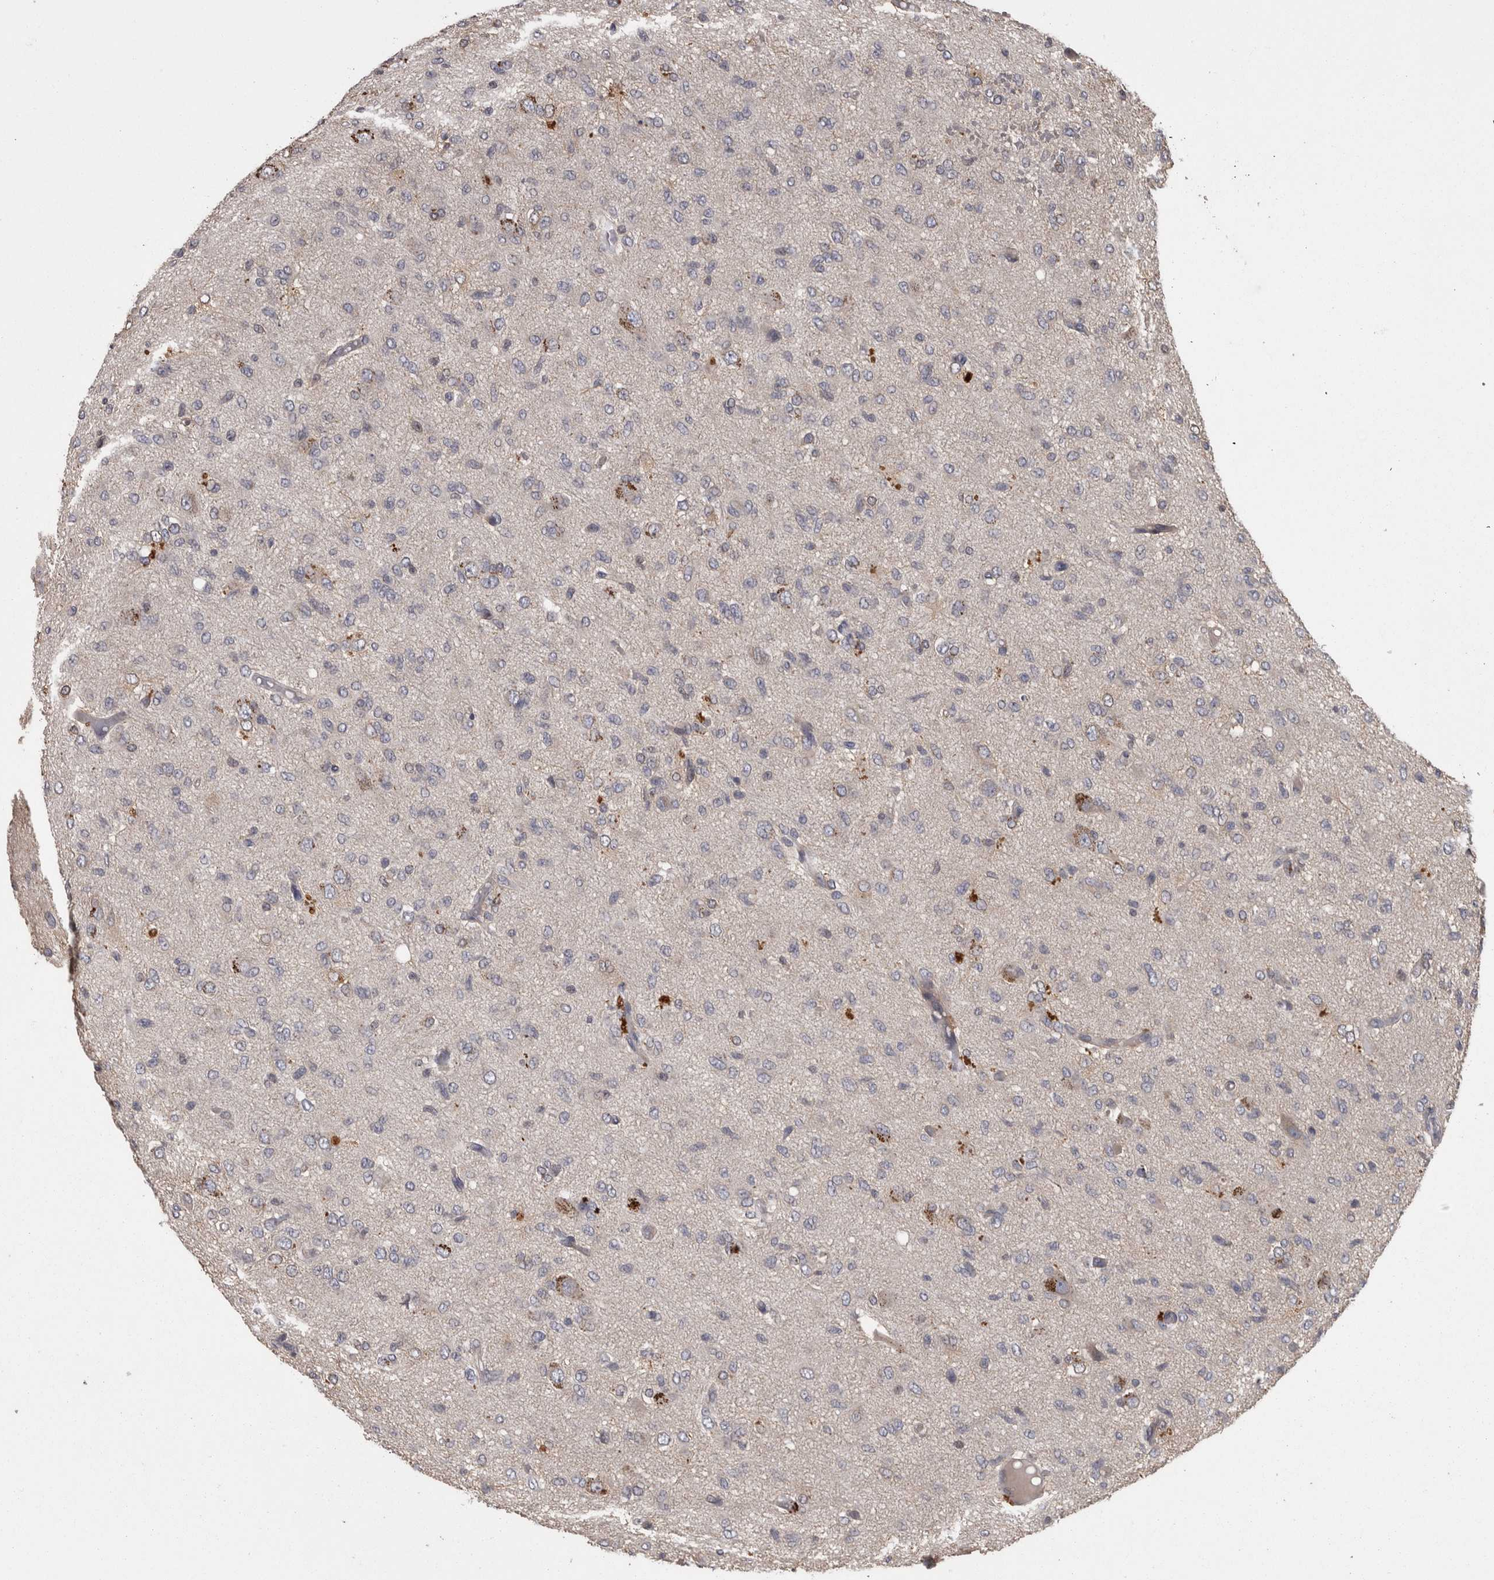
{"staining": {"intensity": "negative", "quantity": "none", "location": "none"}, "tissue": "glioma", "cell_type": "Tumor cells", "image_type": "cancer", "snomed": [{"axis": "morphology", "description": "Glioma, malignant, High grade"}, {"axis": "topography", "description": "Brain"}], "caption": "Glioma was stained to show a protein in brown. There is no significant expression in tumor cells. Brightfield microscopy of immunohistochemistry (IHC) stained with DAB (3,3'-diaminobenzidine) (brown) and hematoxylin (blue), captured at high magnification.", "gene": "PCM1", "patient": {"sex": "female", "age": 59}}